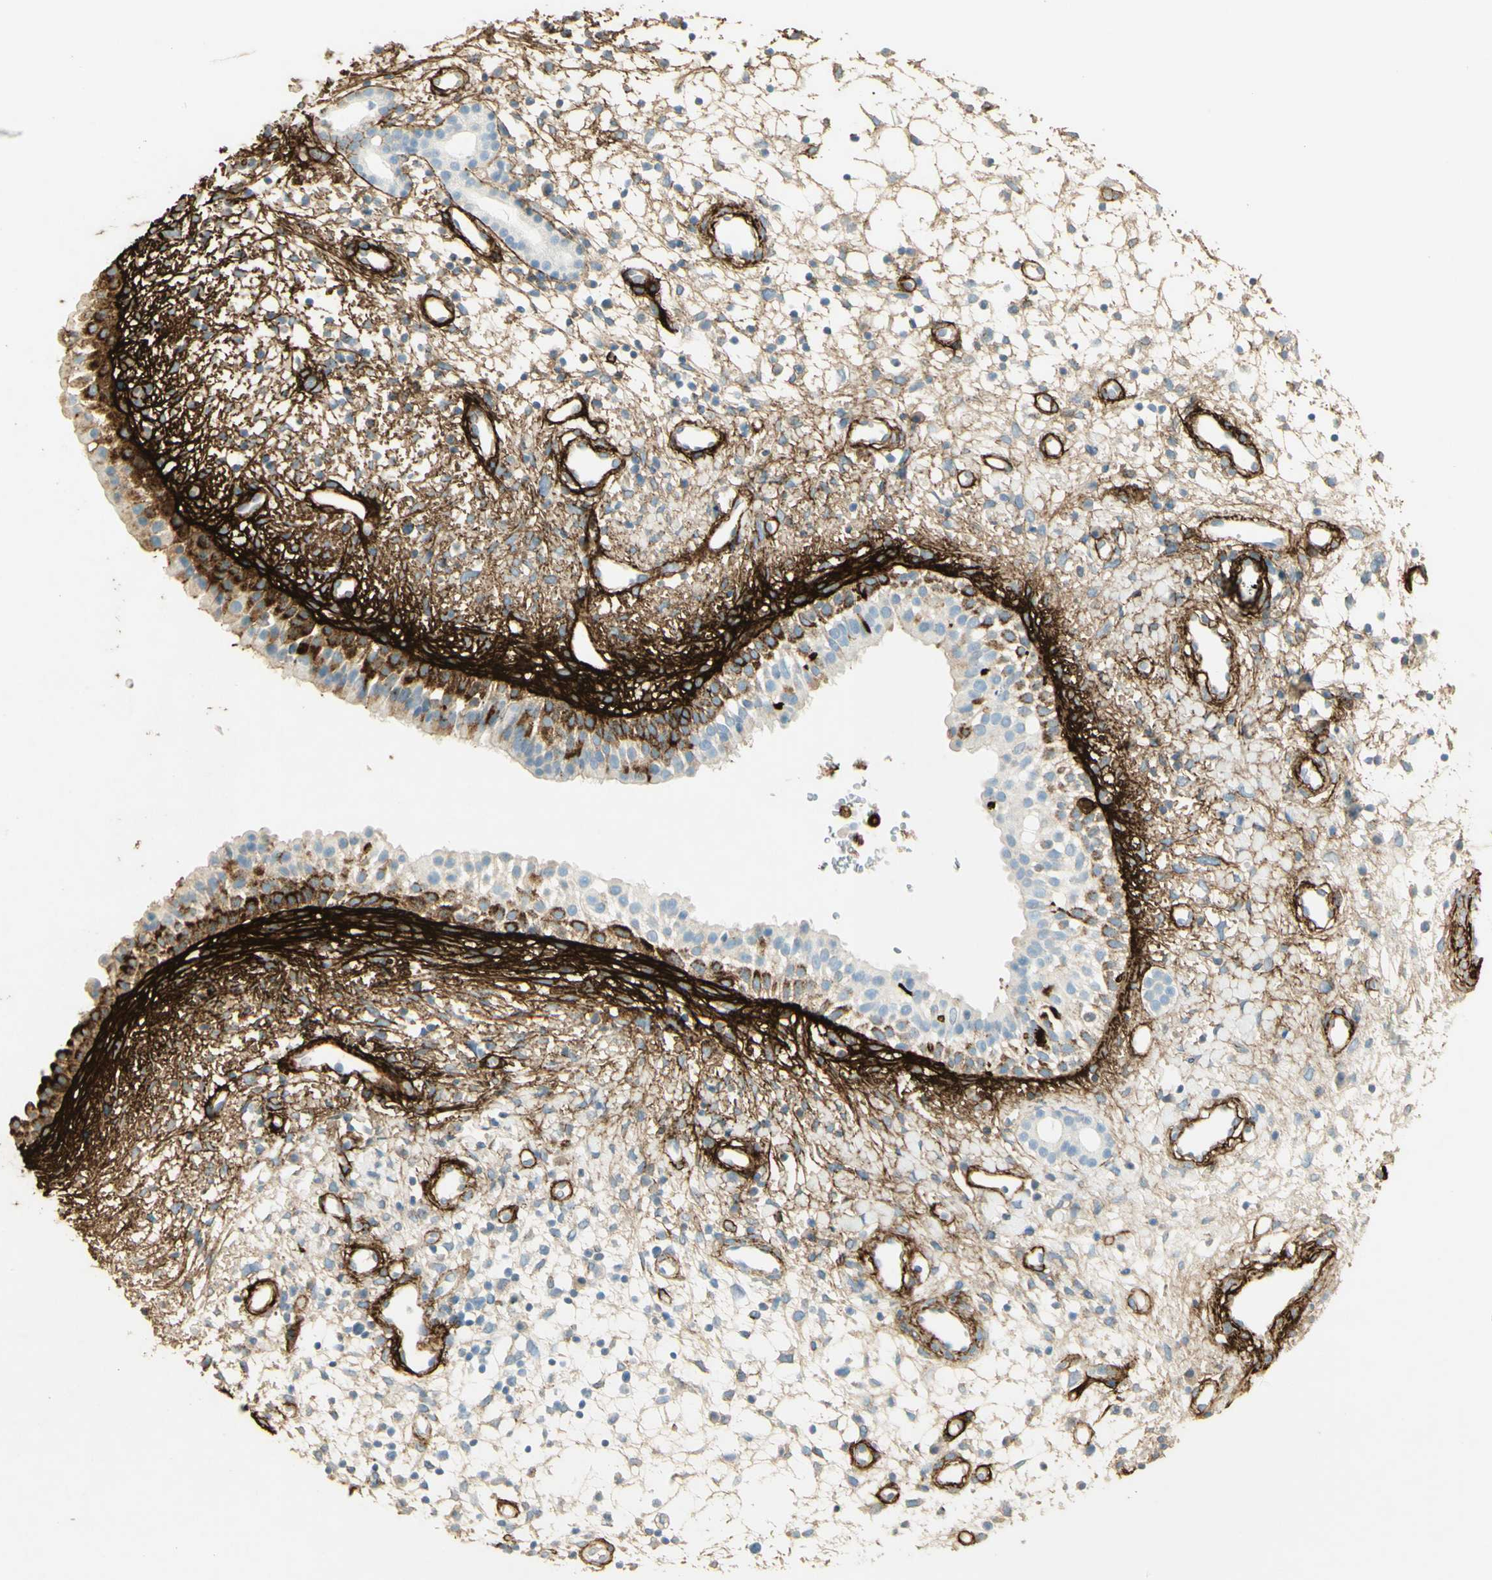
{"staining": {"intensity": "strong", "quantity": "<25%", "location": "cytoplasmic/membranous"}, "tissue": "nasopharynx", "cell_type": "Respiratory epithelial cells", "image_type": "normal", "snomed": [{"axis": "morphology", "description": "Normal tissue, NOS"}, {"axis": "topography", "description": "Nasopharynx"}], "caption": "An immunohistochemistry photomicrograph of benign tissue is shown. Protein staining in brown labels strong cytoplasmic/membranous positivity in nasopharynx within respiratory epithelial cells.", "gene": "TNN", "patient": {"sex": "male", "age": 22}}